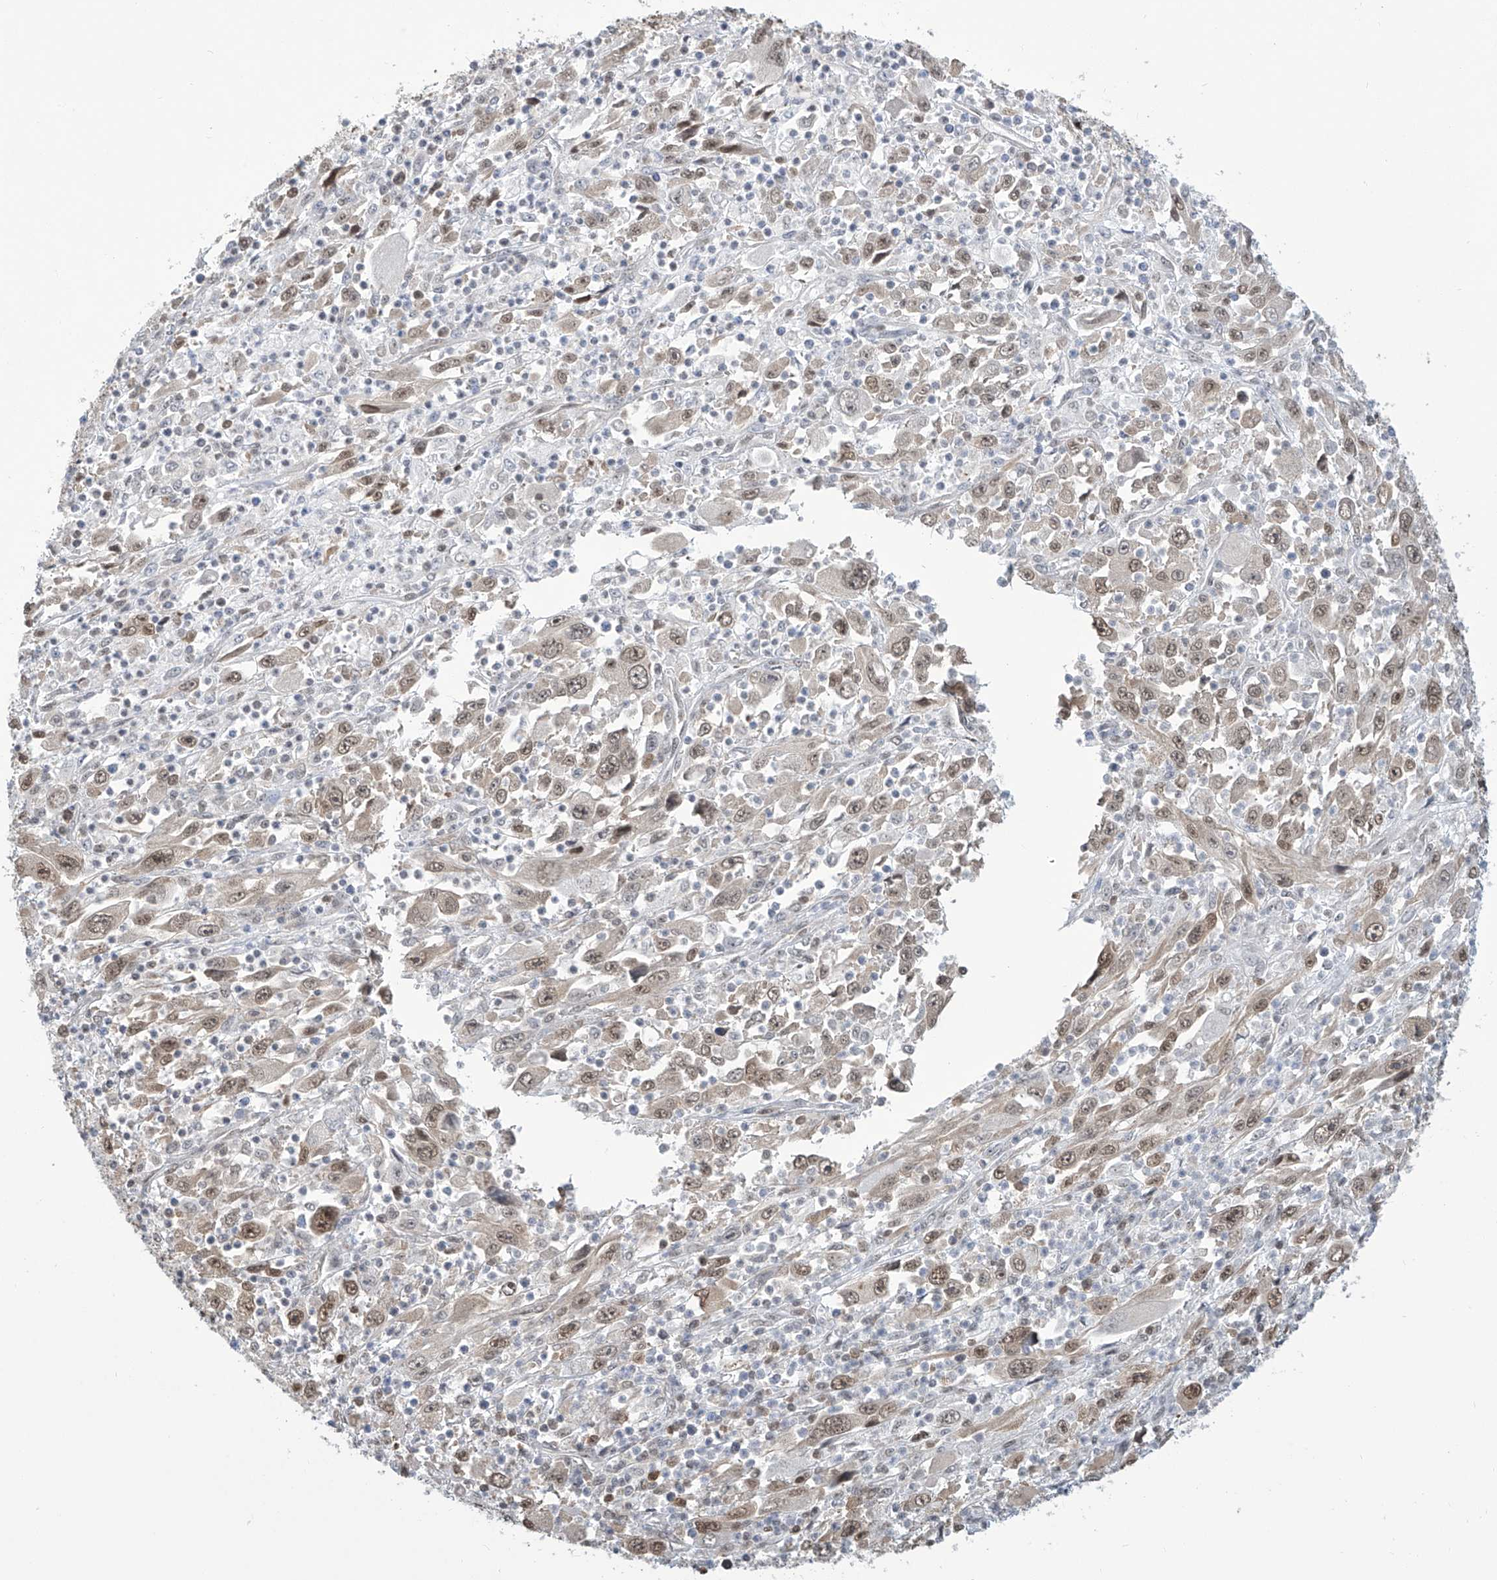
{"staining": {"intensity": "weak", "quantity": ">75%", "location": "nuclear"}, "tissue": "melanoma", "cell_type": "Tumor cells", "image_type": "cancer", "snomed": [{"axis": "morphology", "description": "Malignant melanoma, Metastatic site"}, {"axis": "topography", "description": "Skin"}], "caption": "Immunohistochemical staining of melanoma shows low levels of weak nuclear positivity in about >75% of tumor cells. Immunohistochemistry stains the protein of interest in brown and the nuclei are stained blue.", "gene": "SREBF2", "patient": {"sex": "female", "age": 56}}